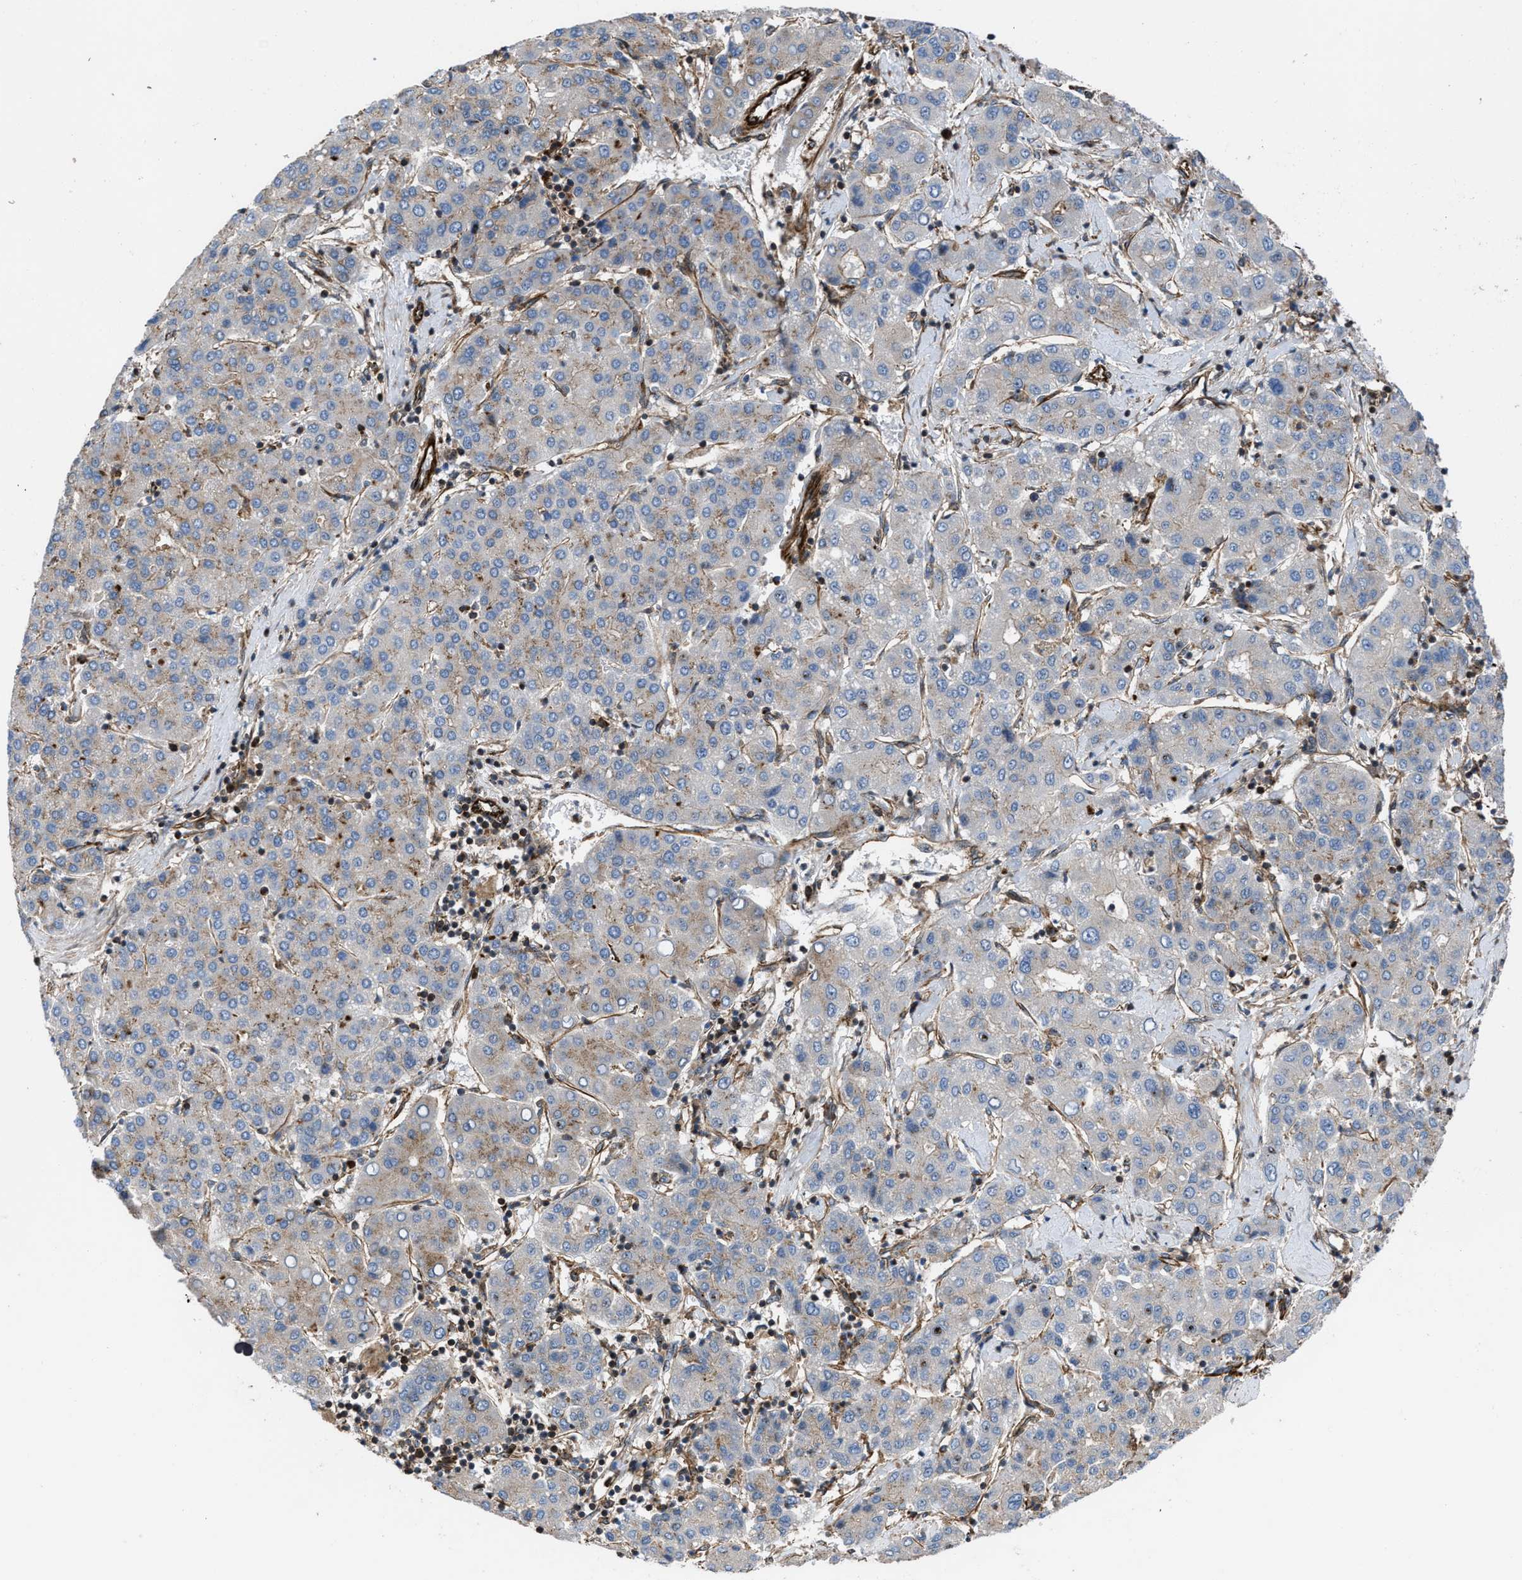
{"staining": {"intensity": "weak", "quantity": "25%-75%", "location": "cytoplasmic/membranous"}, "tissue": "liver cancer", "cell_type": "Tumor cells", "image_type": "cancer", "snomed": [{"axis": "morphology", "description": "Carcinoma, Hepatocellular, NOS"}, {"axis": "topography", "description": "Liver"}], "caption": "The image reveals immunohistochemical staining of hepatocellular carcinoma (liver). There is weak cytoplasmic/membranous expression is identified in approximately 25%-75% of tumor cells.", "gene": "PTPRE", "patient": {"sex": "male", "age": 65}}